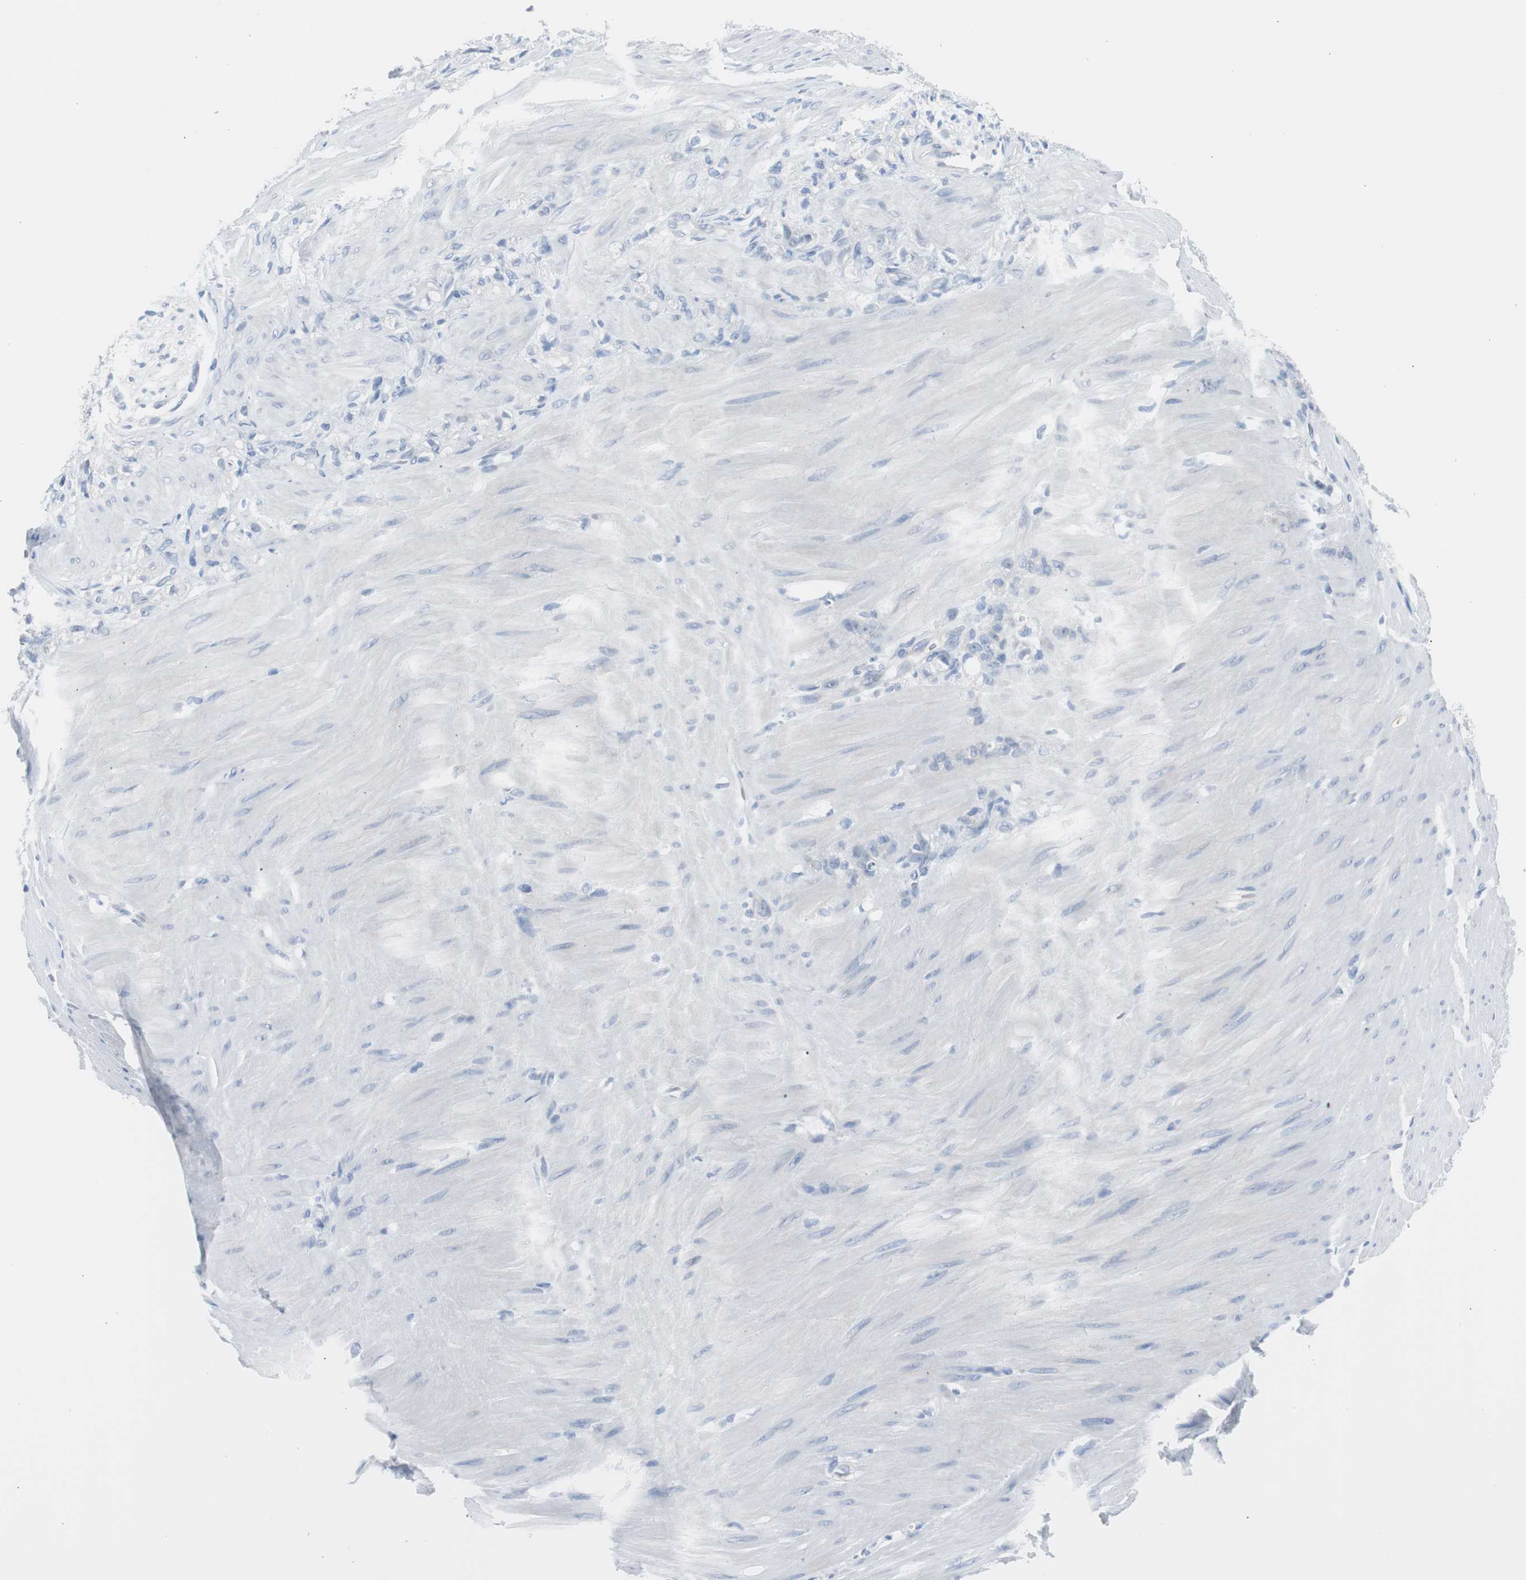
{"staining": {"intensity": "negative", "quantity": "none", "location": "none"}, "tissue": "stomach cancer", "cell_type": "Tumor cells", "image_type": "cancer", "snomed": [{"axis": "morphology", "description": "Adenocarcinoma, NOS"}, {"axis": "topography", "description": "Stomach"}], "caption": "This is a micrograph of IHC staining of stomach cancer, which shows no positivity in tumor cells.", "gene": "S100A7", "patient": {"sex": "male", "age": 82}}